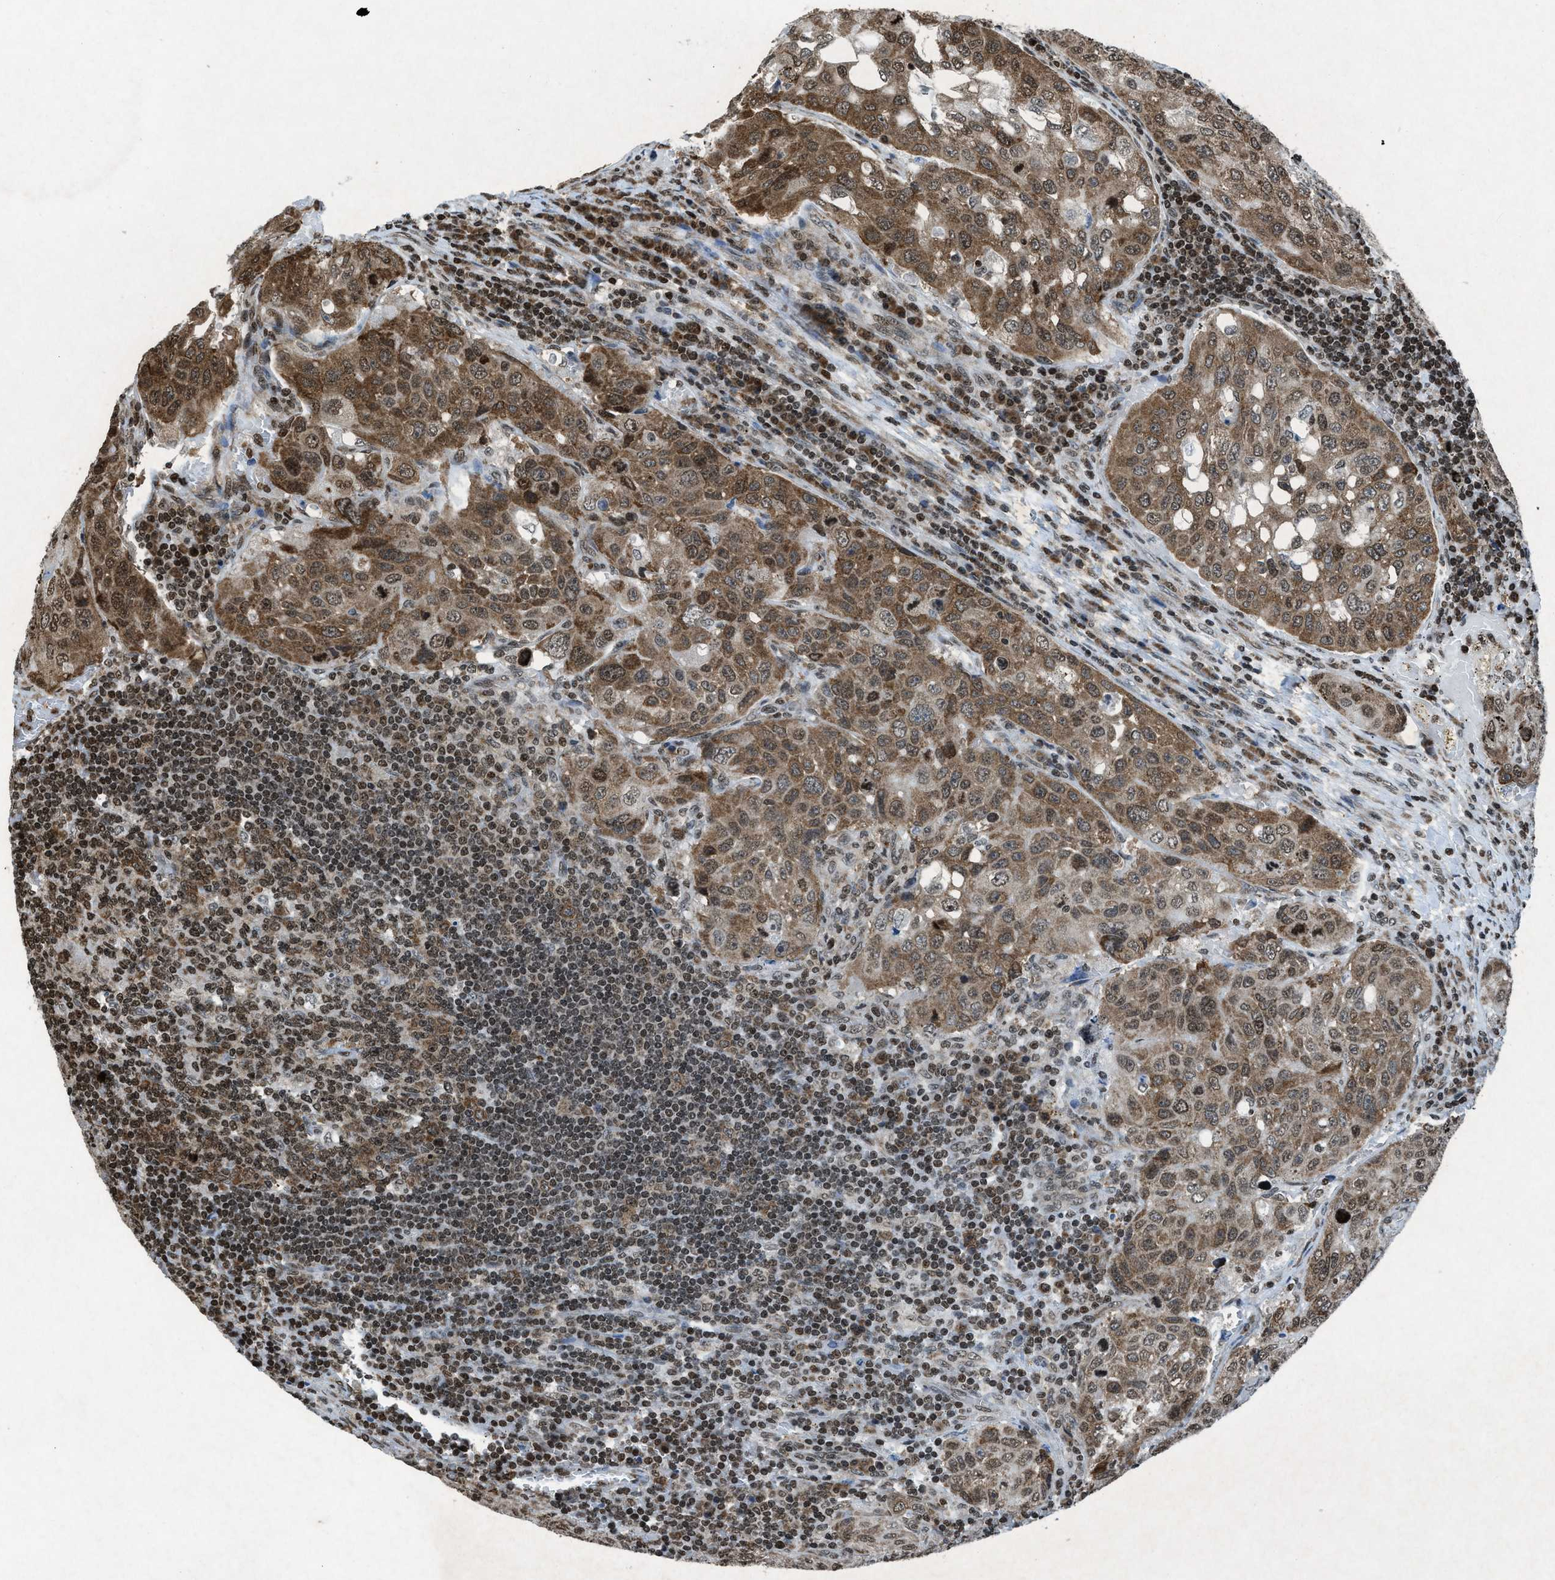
{"staining": {"intensity": "moderate", "quantity": ">75%", "location": "cytoplasmic/membranous,nuclear"}, "tissue": "urothelial cancer", "cell_type": "Tumor cells", "image_type": "cancer", "snomed": [{"axis": "morphology", "description": "Urothelial carcinoma, High grade"}, {"axis": "topography", "description": "Lymph node"}, {"axis": "topography", "description": "Urinary bladder"}], "caption": "DAB (3,3'-diaminobenzidine) immunohistochemical staining of high-grade urothelial carcinoma shows moderate cytoplasmic/membranous and nuclear protein expression in about >75% of tumor cells.", "gene": "NXF1", "patient": {"sex": "male", "age": 51}}